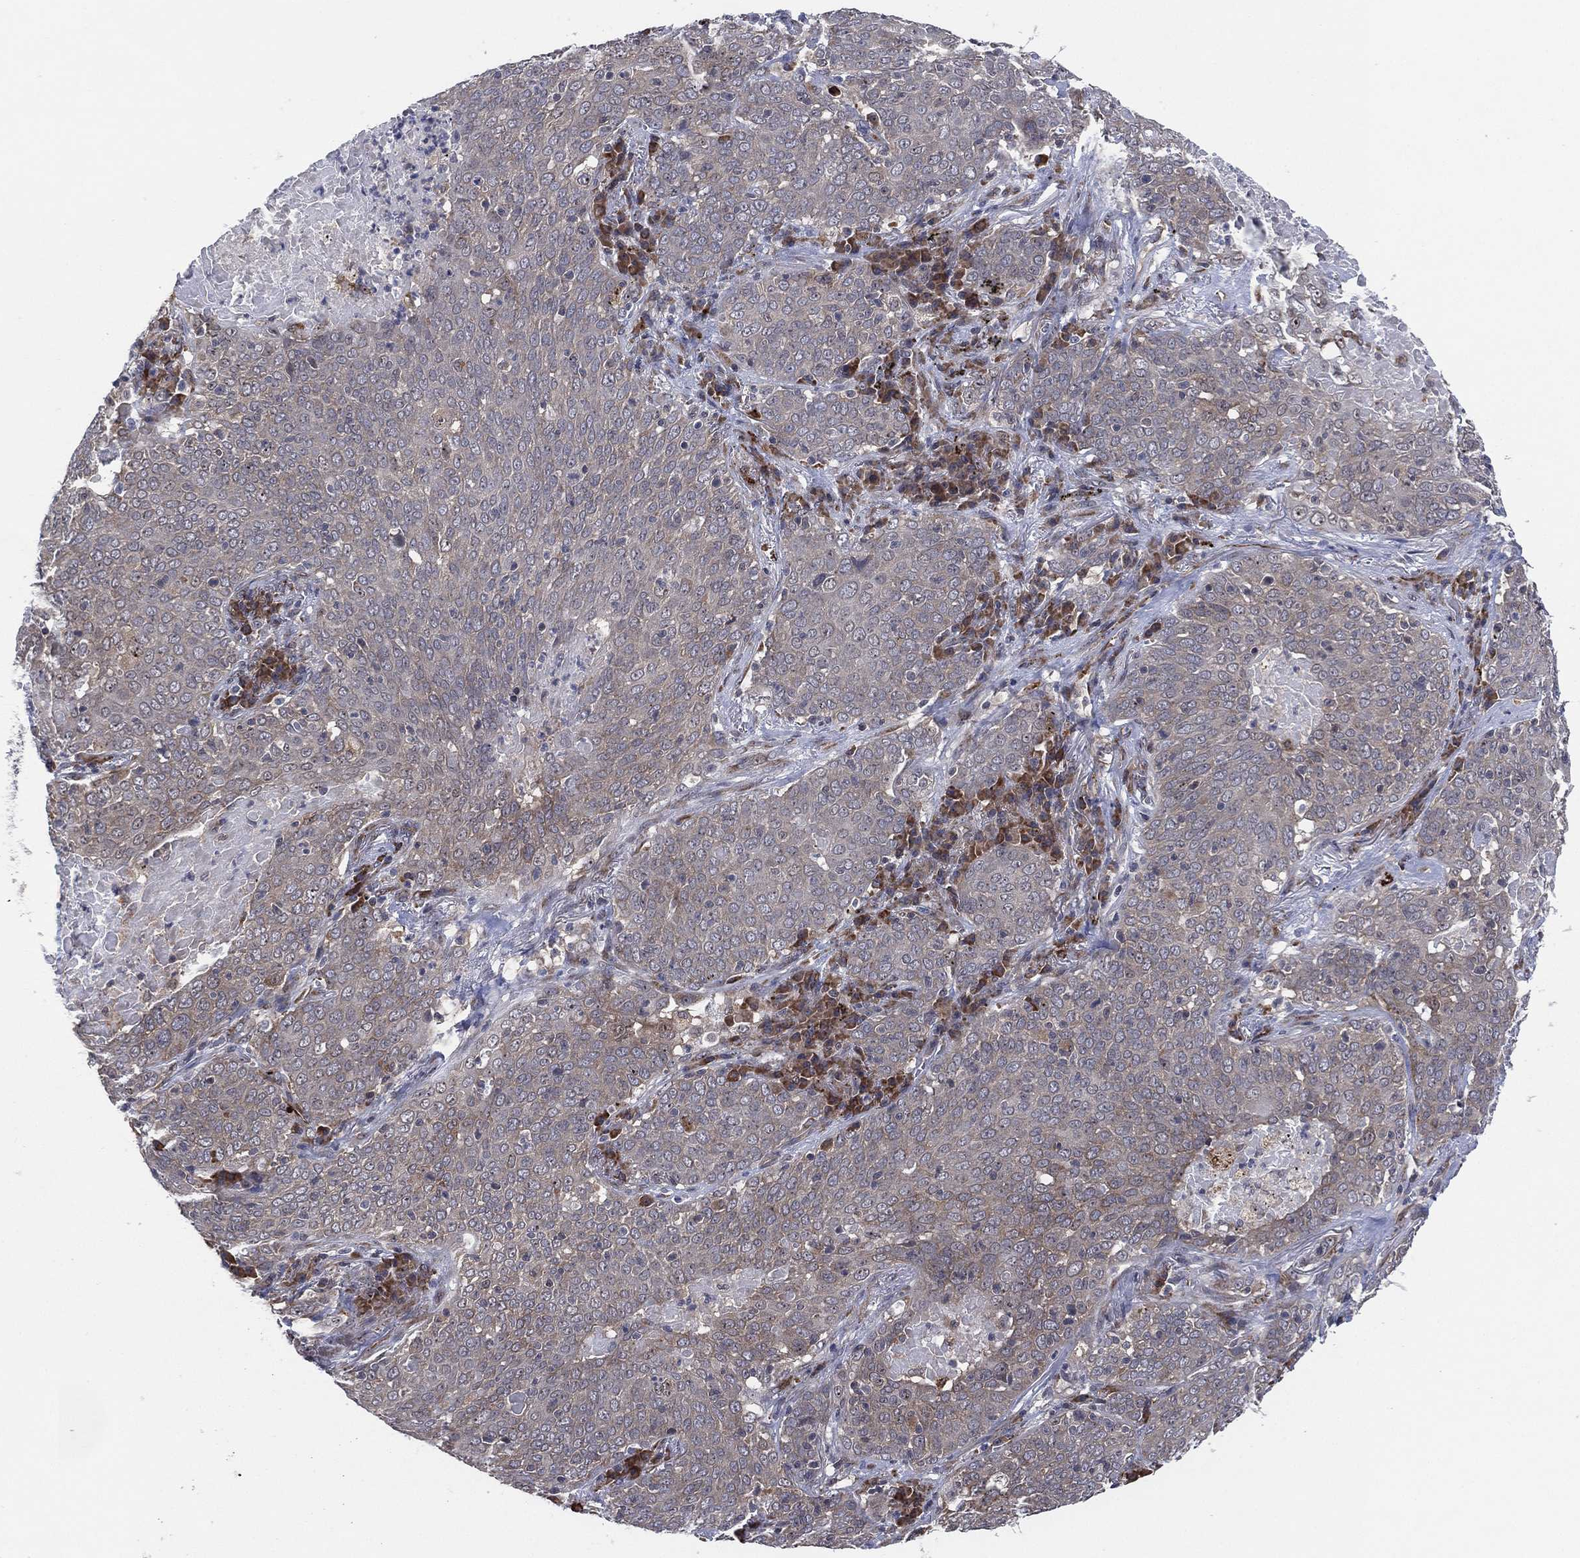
{"staining": {"intensity": "negative", "quantity": "none", "location": "none"}, "tissue": "lung cancer", "cell_type": "Tumor cells", "image_type": "cancer", "snomed": [{"axis": "morphology", "description": "Squamous cell carcinoma, NOS"}, {"axis": "topography", "description": "Lung"}], "caption": "Human squamous cell carcinoma (lung) stained for a protein using immunohistochemistry (IHC) shows no expression in tumor cells.", "gene": "FAM104A", "patient": {"sex": "male", "age": 82}}